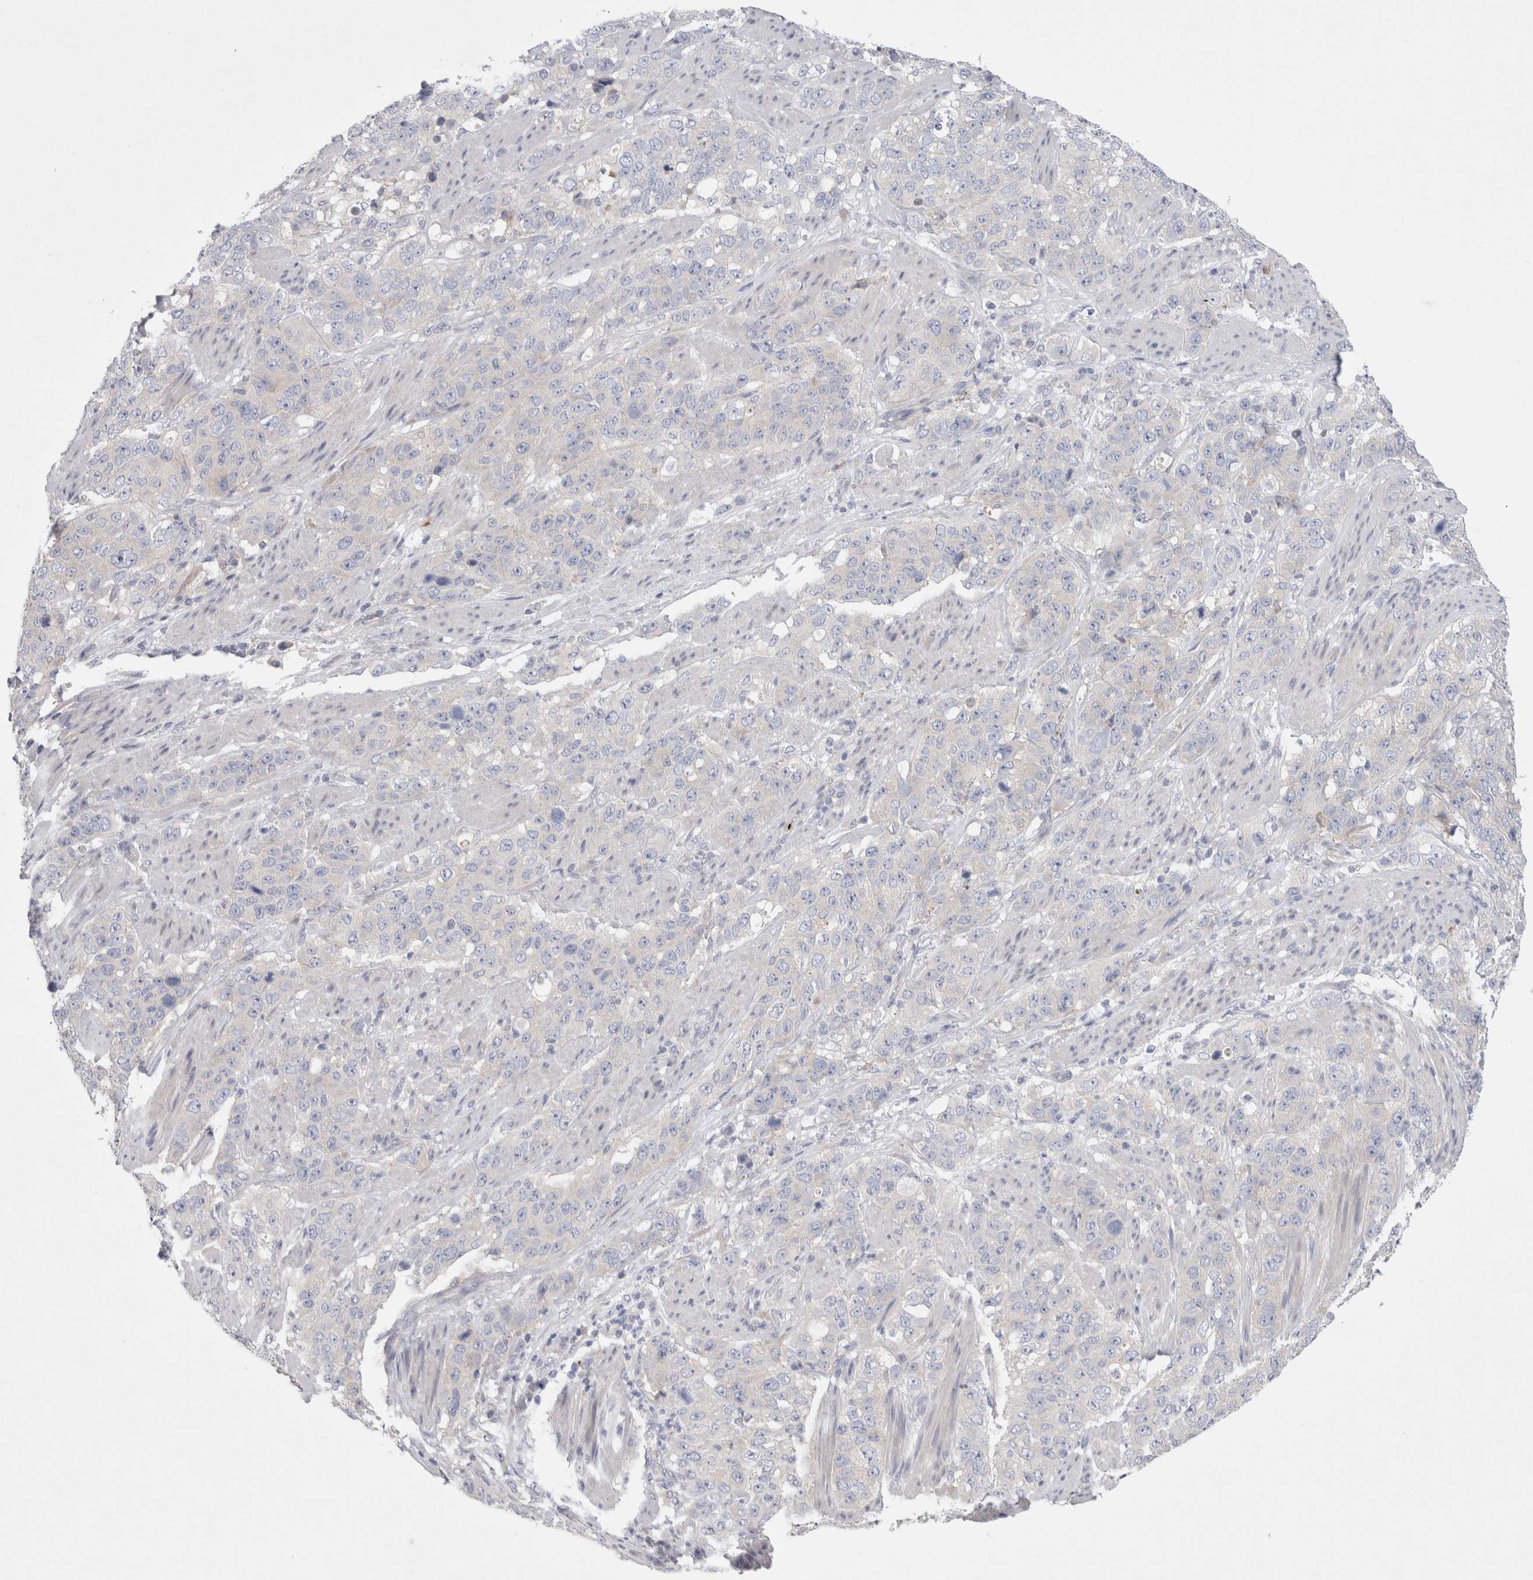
{"staining": {"intensity": "negative", "quantity": "none", "location": "none"}, "tissue": "stomach cancer", "cell_type": "Tumor cells", "image_type": "cancer", "snomed": [{"axis": "morphology", "description": "Adenocarcinoma, NOS"}, {"axis": "topography", "description": "Stomach"}], "caption": "Adenocarcinoma (stomach) was stained to show a protein in brown. There is no significant expression in tumor cells.", "gene": "RBM12B", "patient": {"sex": "male", "age": 48}}